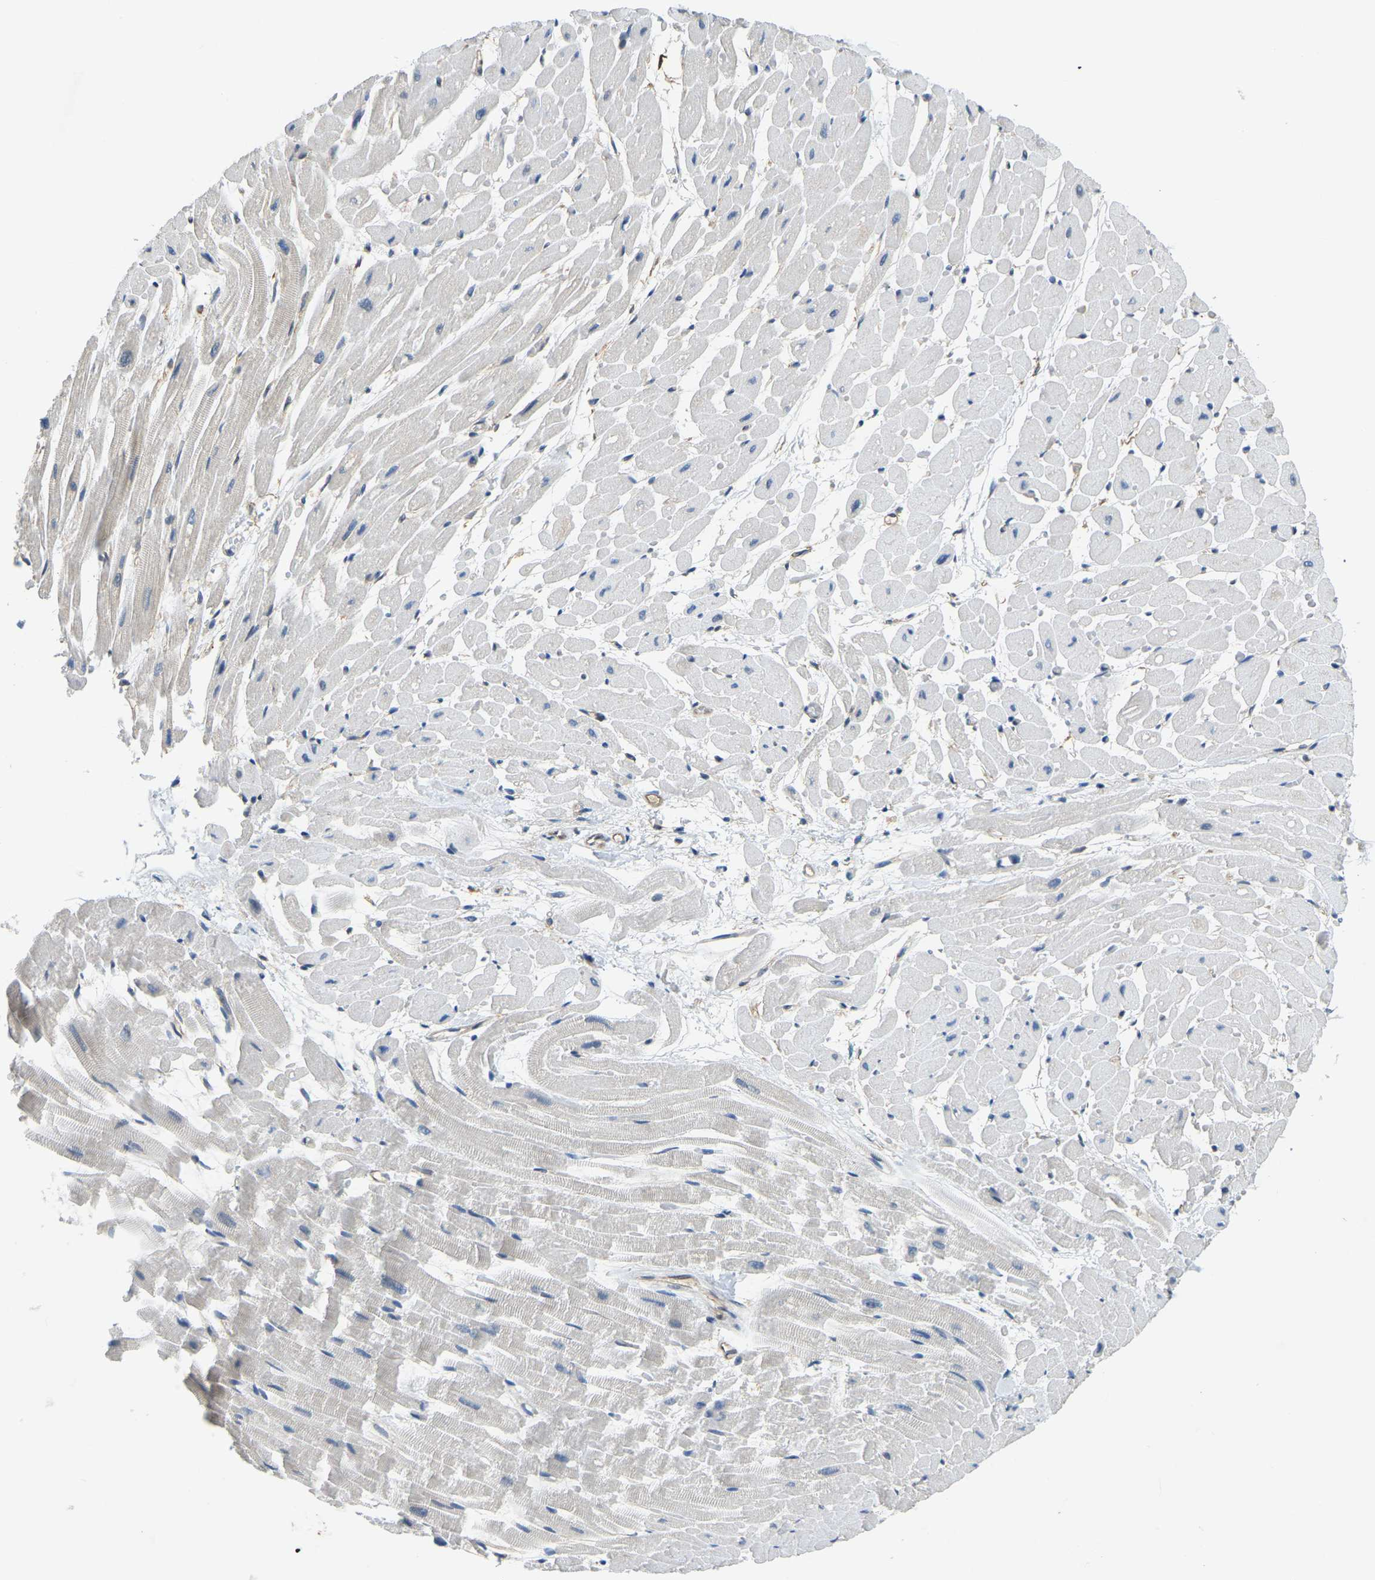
{"staining": {"intensity": "weak", "quantity": "<25%", "location": "cytoplasmic/membranous"}, "tissue": "heart muscle", "cell_type": "Cardiomyocytes", "image_type": "normal", "snomed": [{"axis": "morphology", "description": "Normal tissue, NOS"}, {"axis": "topography", "description": "Heart"}], "caption": "Immunohistochemistry (IHC) of normal human heart muscle demonstrates no expression in cardiomyocytes. (Immunohistochemistry, brightfield microscopy, high magnification).", "gene": "AHNAK", "patient": {"sex": "male", "age": 45}}